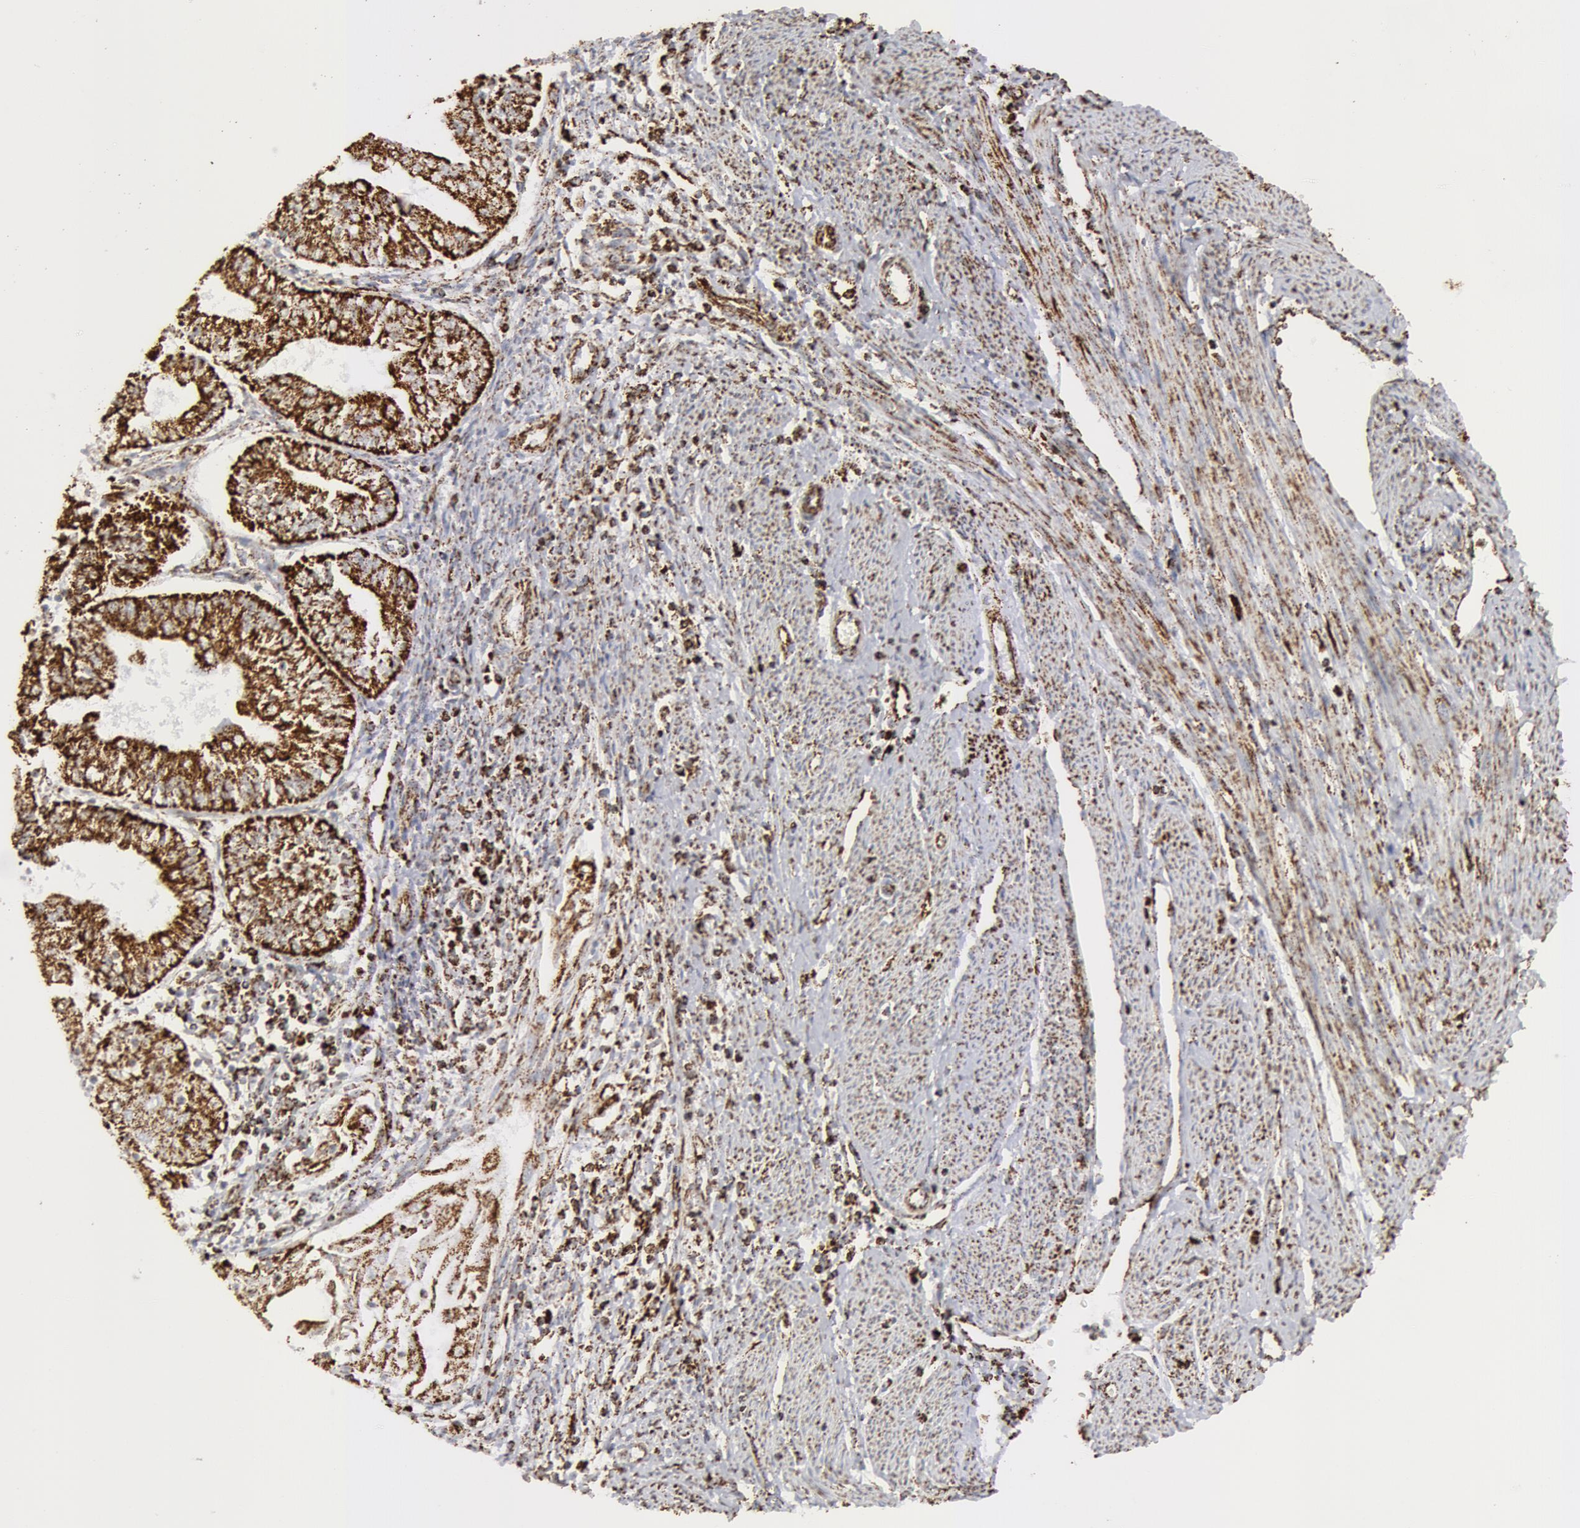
{"staining": {"intensity": "strong", "quantity": ">75%", "location": "cytoplasmic/membranous"}, "tissue": "endometrial cancer", "cell_type": "Tumor cells", "image_type": "cancer", "snomed": [{"axis": "morphology", "description": "Adenocarcinoma, NOS"}, {"axis": "topography", "description": "Endometrium"}], "caption": "Immunohistochemical staining of human adenocarcinoma (endometrial) exhibits strong cytoplasmic/membranous protein expression in about >75% of tumor cells.", "gene": "ATP5F1B", "patient": {"sex": "female", "age": 75}}